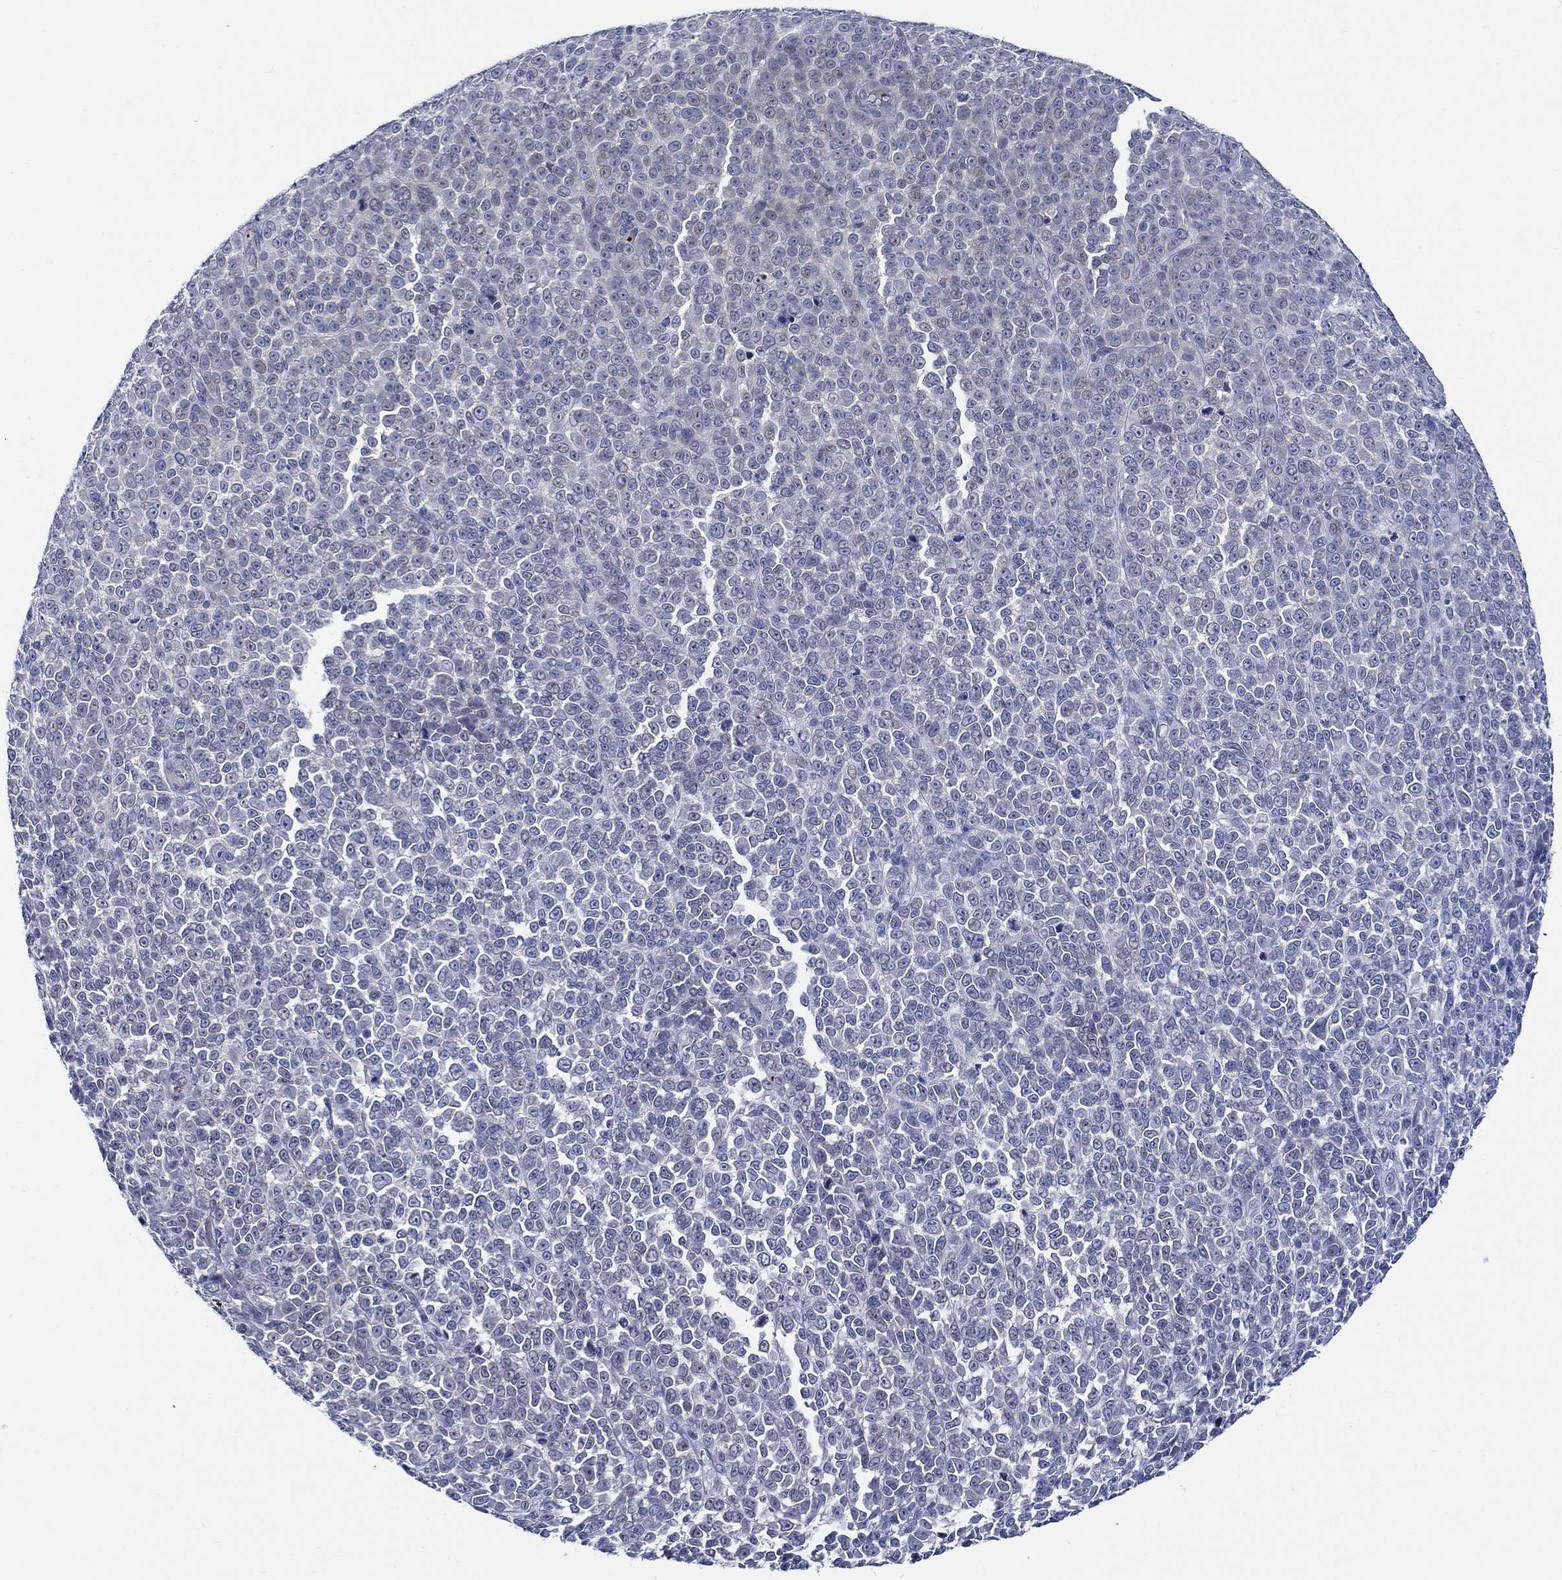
{"staining": {"intensity": "negative", "quantity": "none", "location": "none"}, "tissue": "melanoma", "cell_type": "Tumor cells", "image_type": "cancer", "snomed": [{"axis": "morphology", "description": "Malignant melanoma, NOS"}, {"axis": "topography", "description": "Skin"}], "caption": "This histopathology image is of malignant melanoma stained with immunohistochemistry (IHC) to label a protein in brown with the nuclei are counter-stained blue. There is no positivity in tumor cells. Nuclei are stained in blue.", "gene": "ALOX12", "patient": {"sex": "female", "age": 95}}